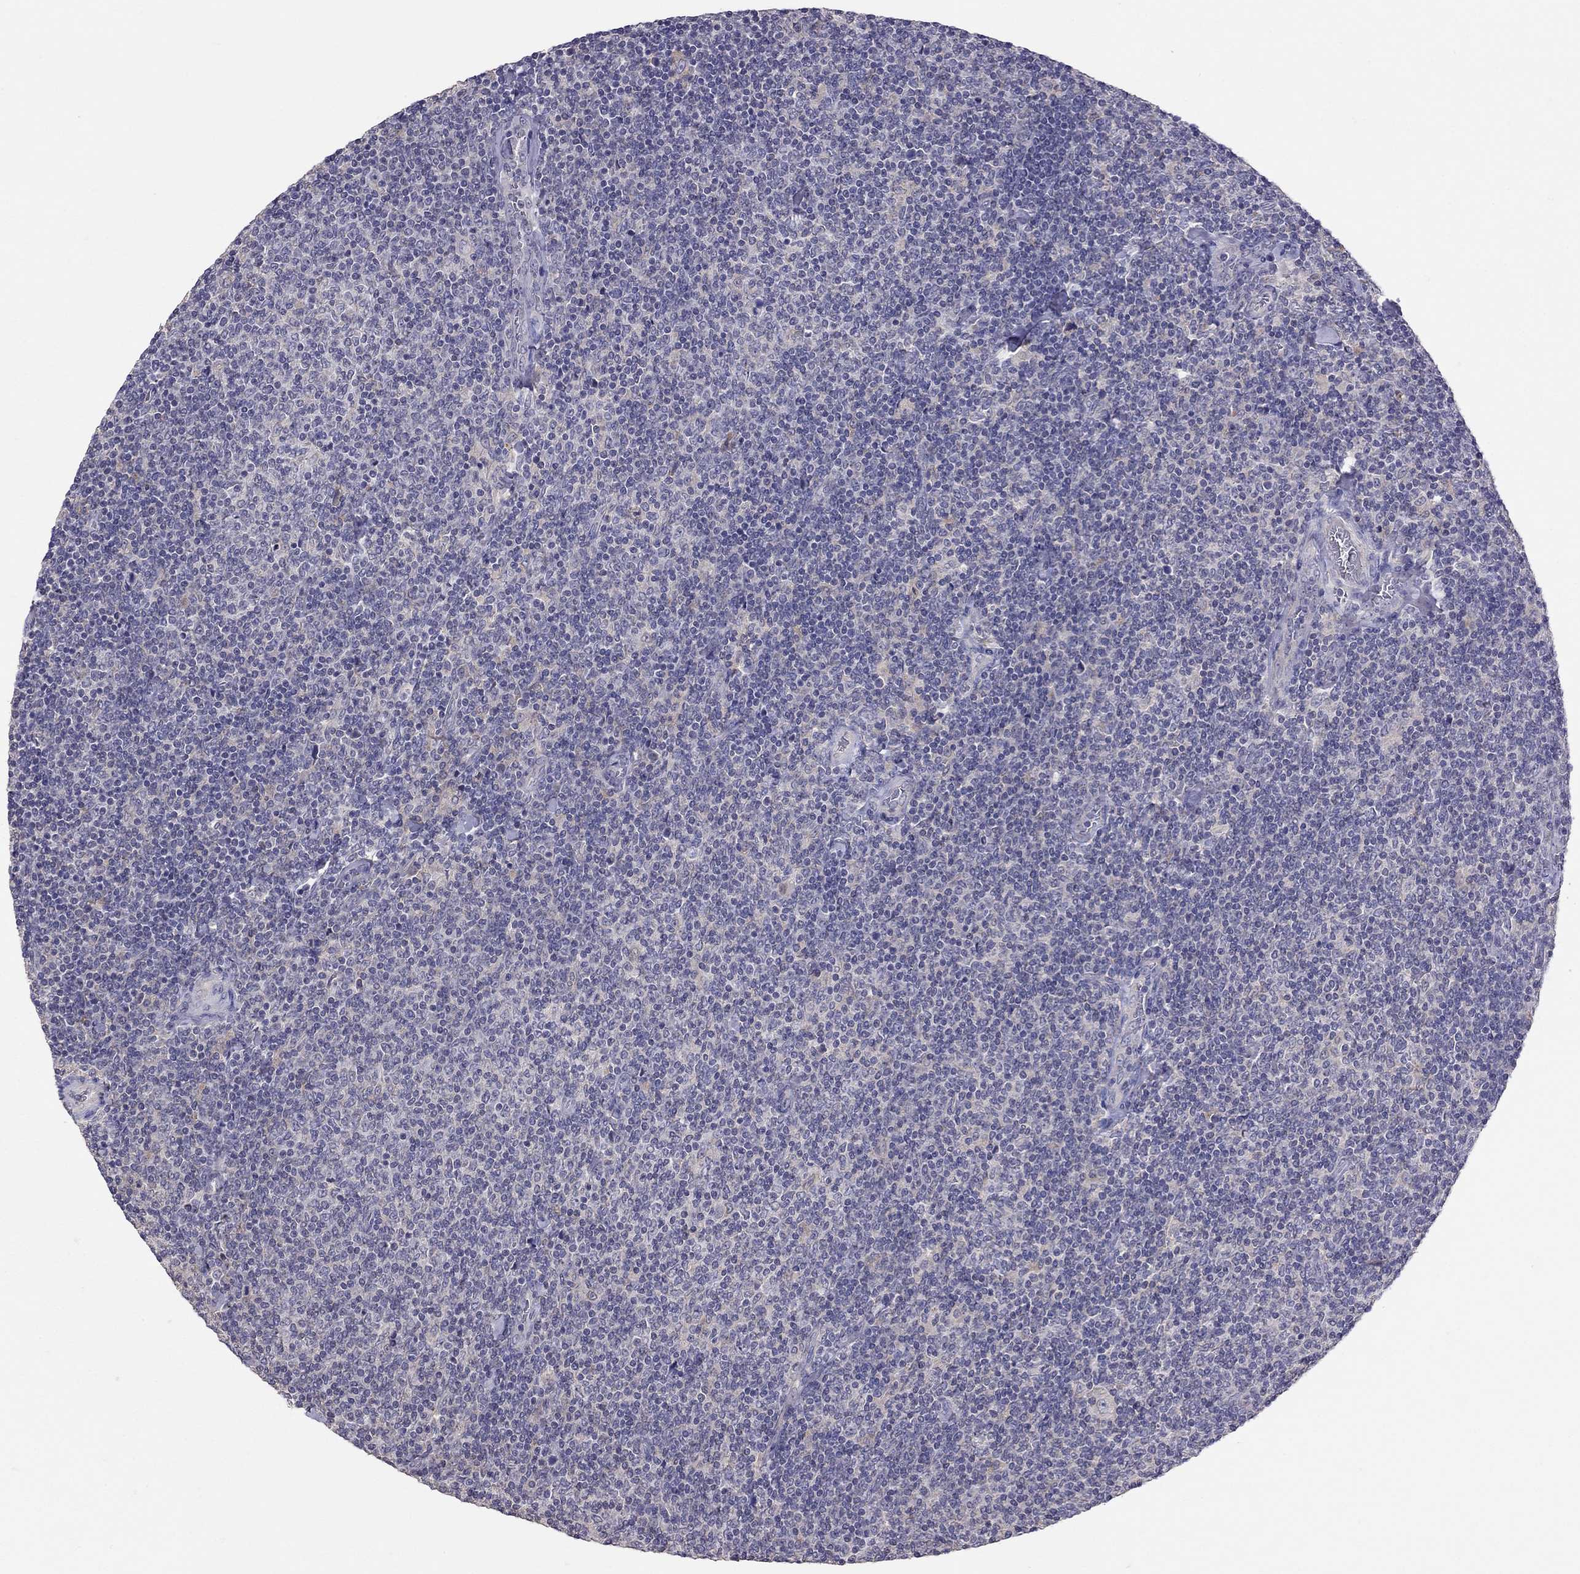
{"staining": {"intensity": "negative", "quantity": "none", "location": "none"}, "tissue": "lymphoma", "cell_type": "Tumor cells", "image_type": "cancer", "snomed": [{"axis": "morphology", "description": "Malignant lymphoma, non-Hodgkin's type, Low grade"}, {"axis": "topography", "description": "Lymph node"}], "caption": "A high-resolution micrograph shows immunohistochemistry (IHC) staining of lymphoma, which displays no significant positivity in tumor cells.", "gene": "RTP5", "patient": {"sex": "male", "age": 52}}